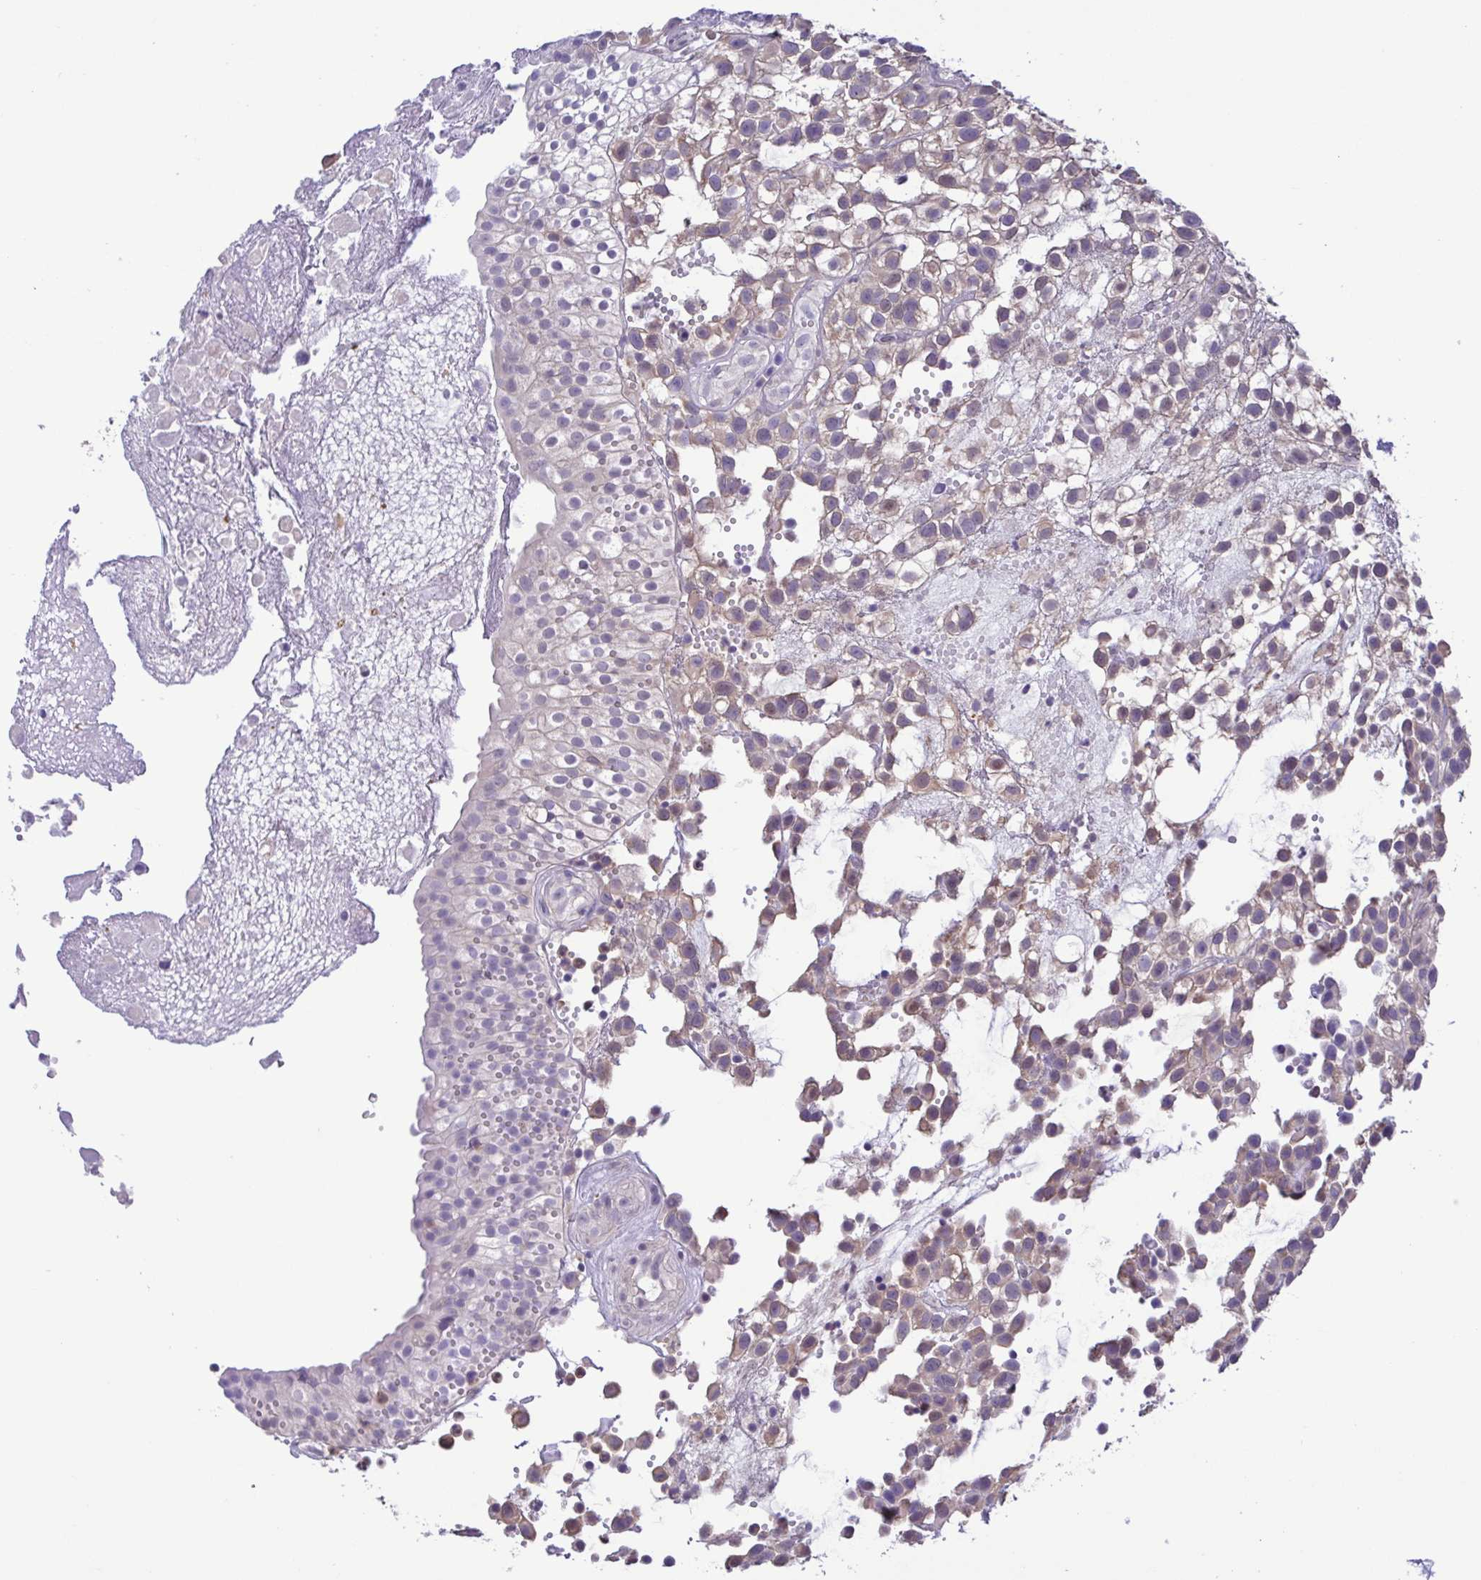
{"staining": {"intensity": "weak", "quantity": "25%-75%", "location": "cytoplasmic/membranous,nuclear"}, "tissue": "urothelial cancer", "cell_type": "Tumor cells", "image_type": "cancer", "snomed": [{"axis": "morphology", "description": "Urothelial carcinoma, High grade"}, {"axis": "topography", "description": "Urinary bladder"}], "caption": "A micrograph of high-grade urothelial carcinoma stained for a protein exhibits weak cytoplasmic/membranous and nuclear brown staining in tumor cells.", "gene": "LDHC", "patient": {"sex": "male", "age": 56}}